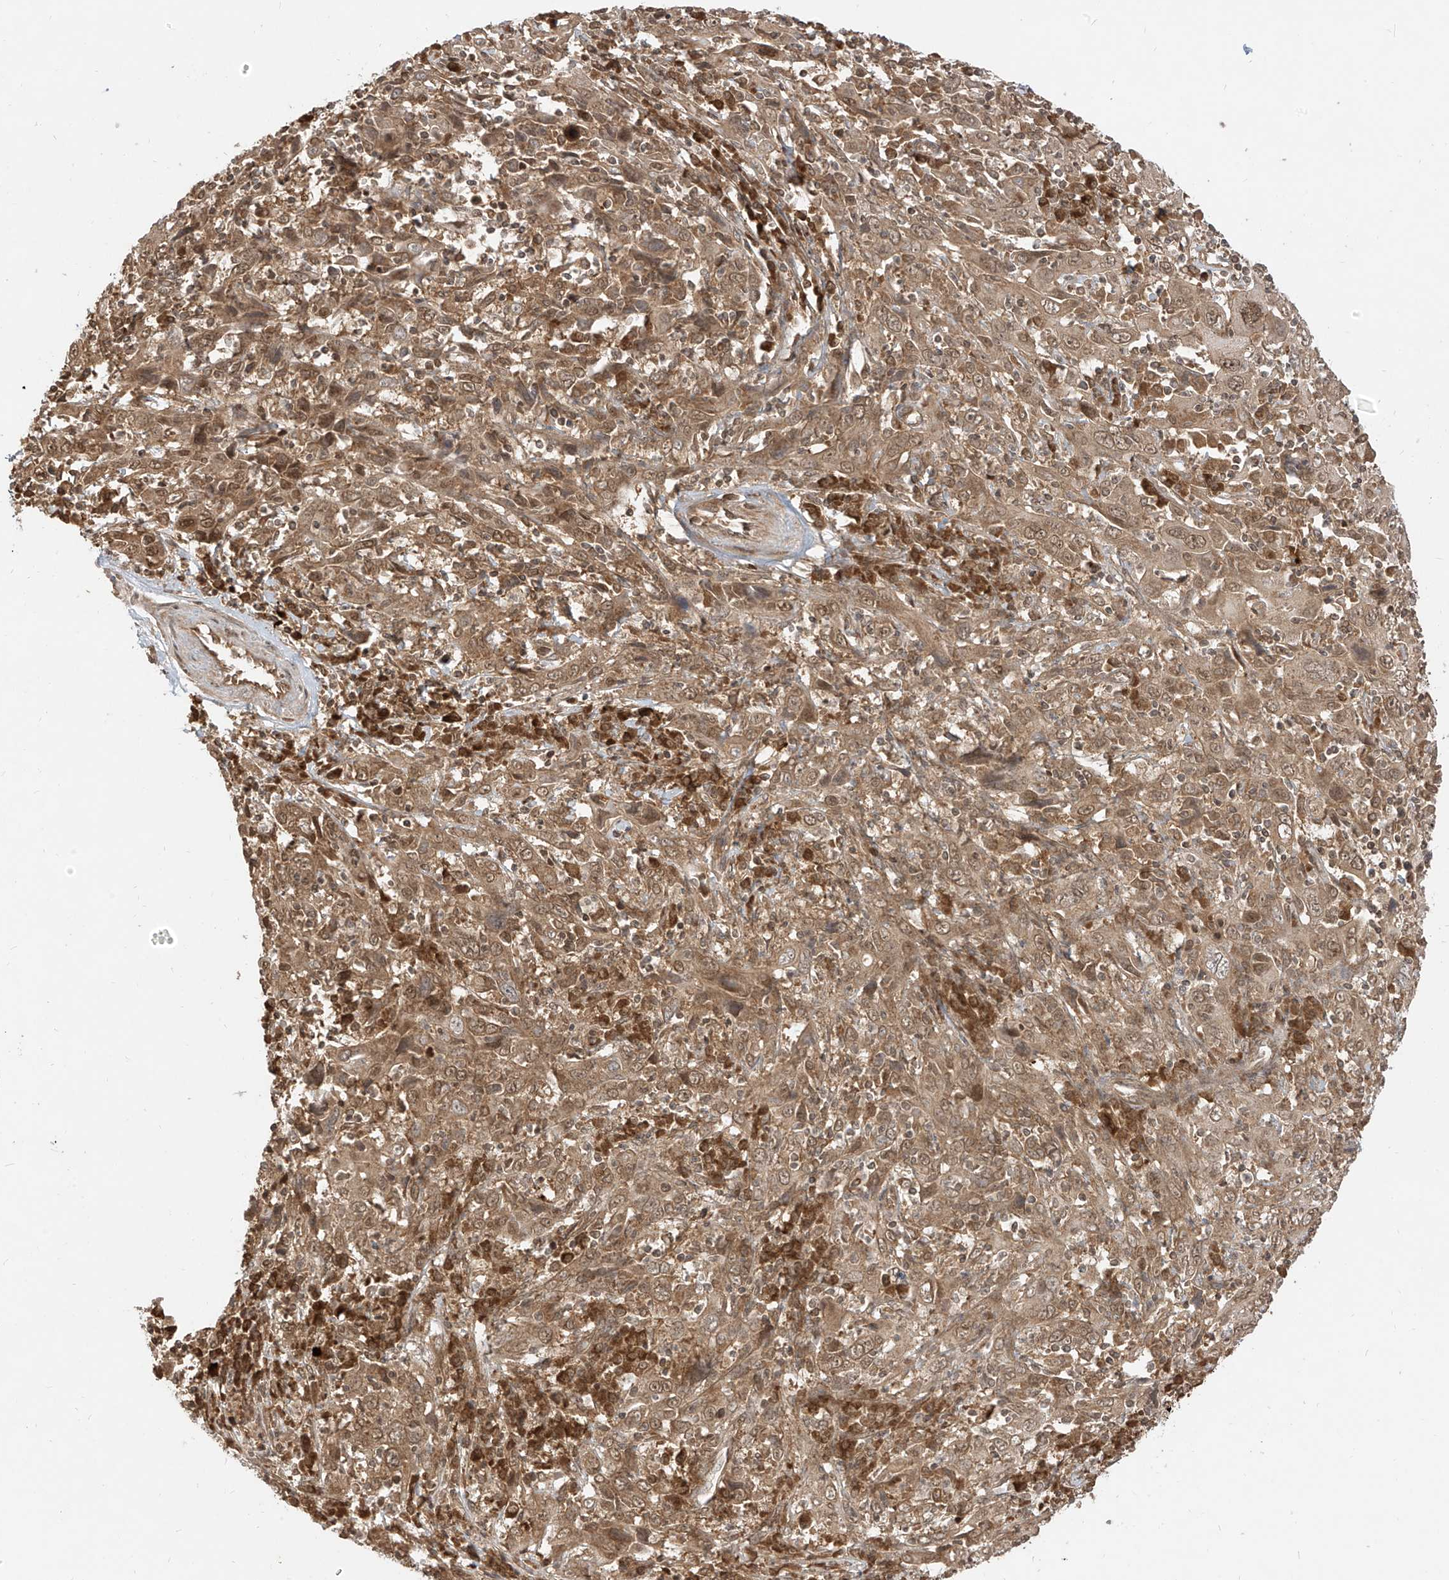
{"staining": {"intensity": "moderate", "quantity": ">75%", "location": "cytoplasmic/membranous"}, "tissue": "cervical cancer", "cell_type": "Tumor cells", "image_type": "cancer", "snomed": [{"axis": "morphology", "description": "Squamous cell carcinoma, NOS"}, {"axis": "topography", "description": "Cervix"}], "caption": "DAB (3,3'-diaminobenzidine) immunohistochemical staining of squamous cell carcinoma (cervical) reveals moderate cytoplasmic/membranous protein expression in approximately >75% of tumor cells.", "gene": "LCOR", "patient": {"sex": "female", "age": 46}}